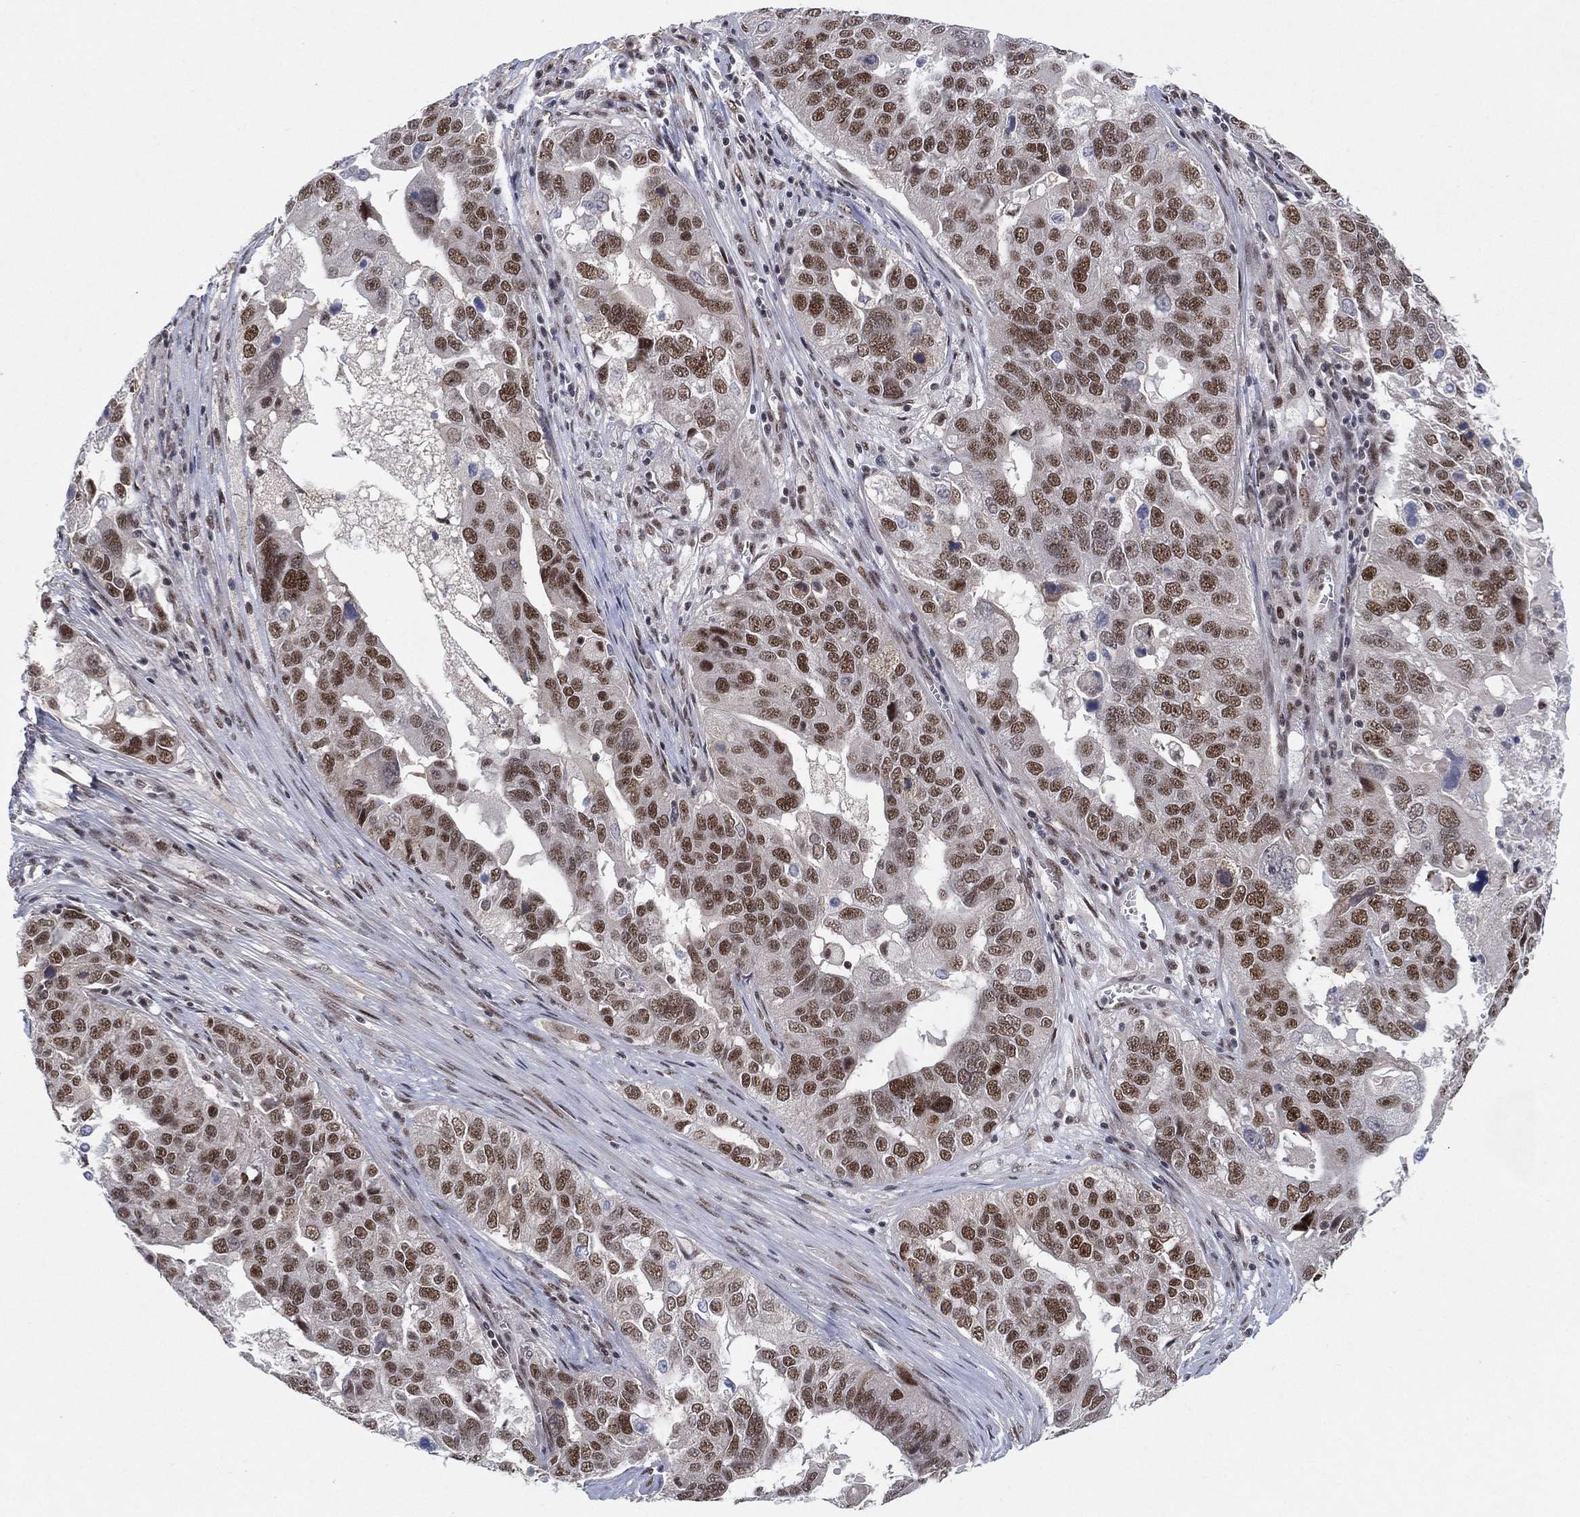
{"staining": {"intensity": "moderate", "quantity": "25%-75%", "location": "nuclear"}, "tissue": "ovarian cancer", "cell_type": "Tumor cells", "image_type": "cancer", "snomed": [{"axis": "morphology", "description": "Carcinoma, endometroid"}, {"axis": "topography", "description": "Soft tissue"}, {"axis": "topography", "description": "Ovary"}], "caption": "Immunohistochemical staining of human endometroid carcinoma (ovarian) demonstrates medium levels of moderate nuclear staining in approximately 25%-75% of tumor cells. (DAB IHC with brightfield microscopy, high magnification).", "gene": "DGCR8", "patient": {"sex": "female", "age": 52}}